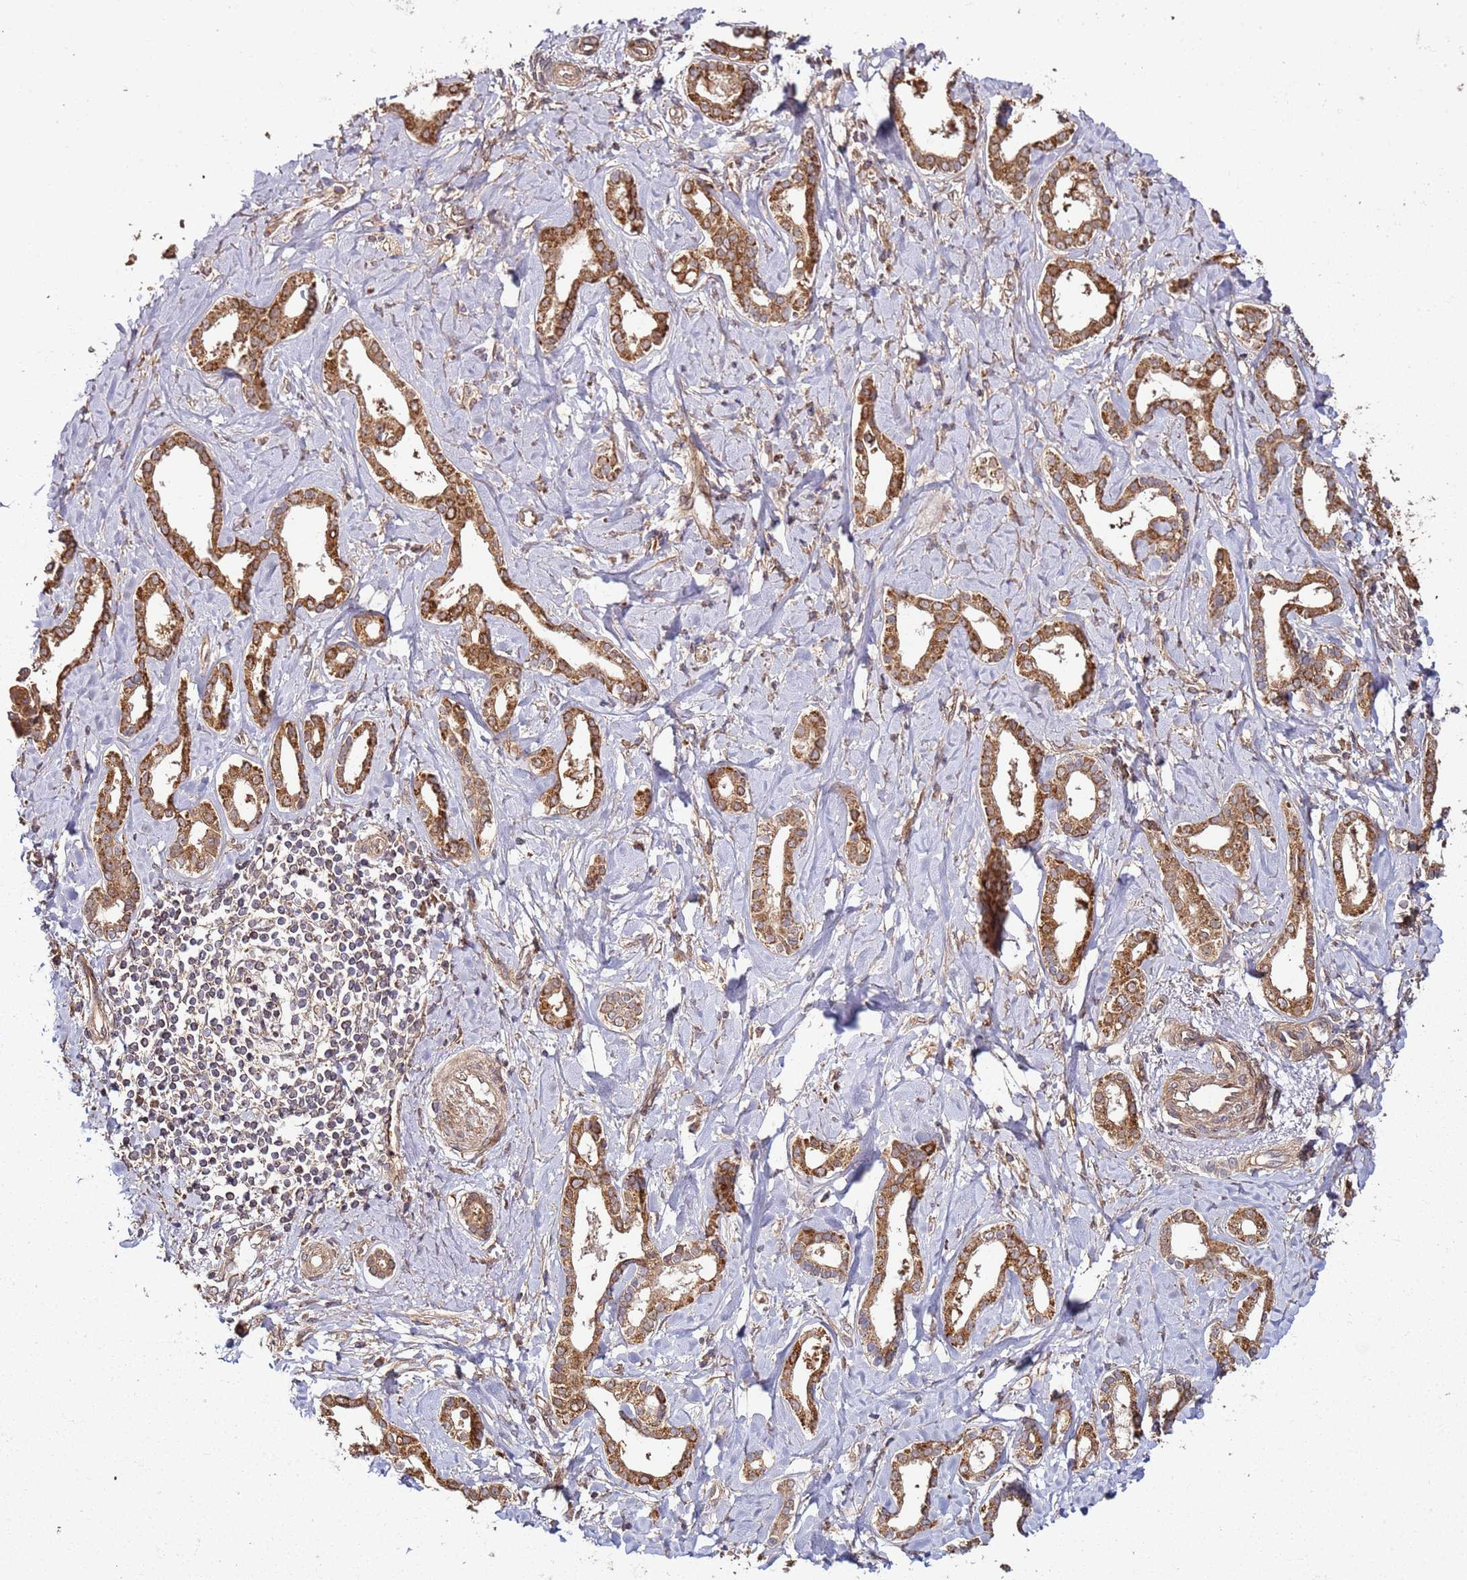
{"staining": {"intensity": "strong", "quantity": ">75%", "location": "cytoplasmic/membranous"}, "tissue": "liver cancer", "cell_type": "Tumor cells", "image_type": "cancer", "snomed": [{"axis": "morphology", "description": "Cholangiocarcinoma"}, {"axis": "topography", "description": "Liver"}], "caption": "Protein expression analysis of liver cancer exhibits strong cytoplasmic/membranous positivity in approximately >75% of tumor cells.", "gene": "TM2D2", "patient": {"sex": "female", "age": 77}}